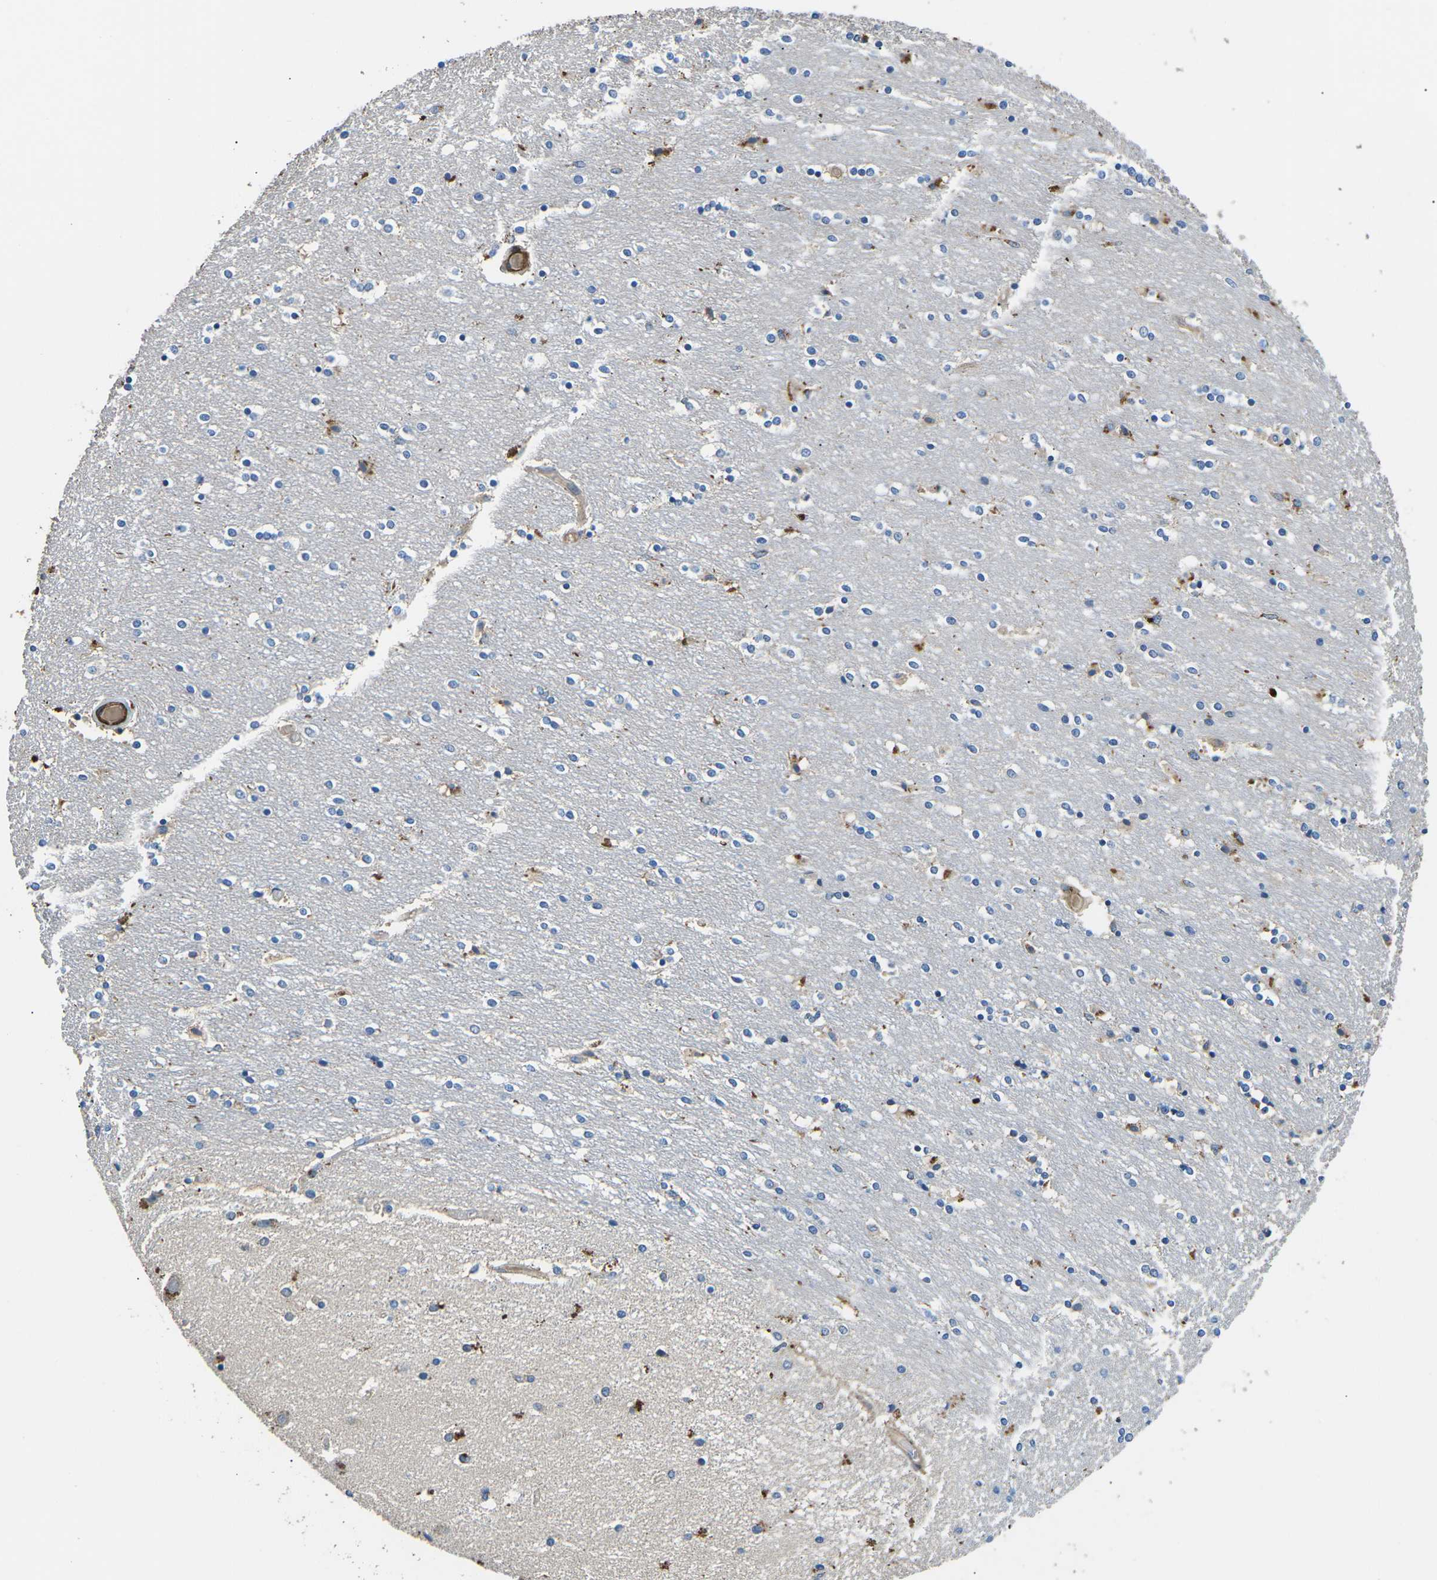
{"staining": {"intensity": "moderate", "quantity": "<25%", "location": "cytoplasmic/membranous"}, "tissue": "caudate", "cell_type": "Glial cells", "image_type": "normal", "snomed": [{"axis": "morphology", "description": "Normal tissue, NOS"}, {"axis": "topography", "description": "Lateral ventricle wall"}], "caption": "DAB (3,3'-diaminobenzidine) immunohistochemical staining of benign human caudate demonstrates moderate cytoplasmic/membranous protein staining in about <25% of glial cells.", "gene": "KCNJ15", "patient": {"sex": "female", "age": 54}}